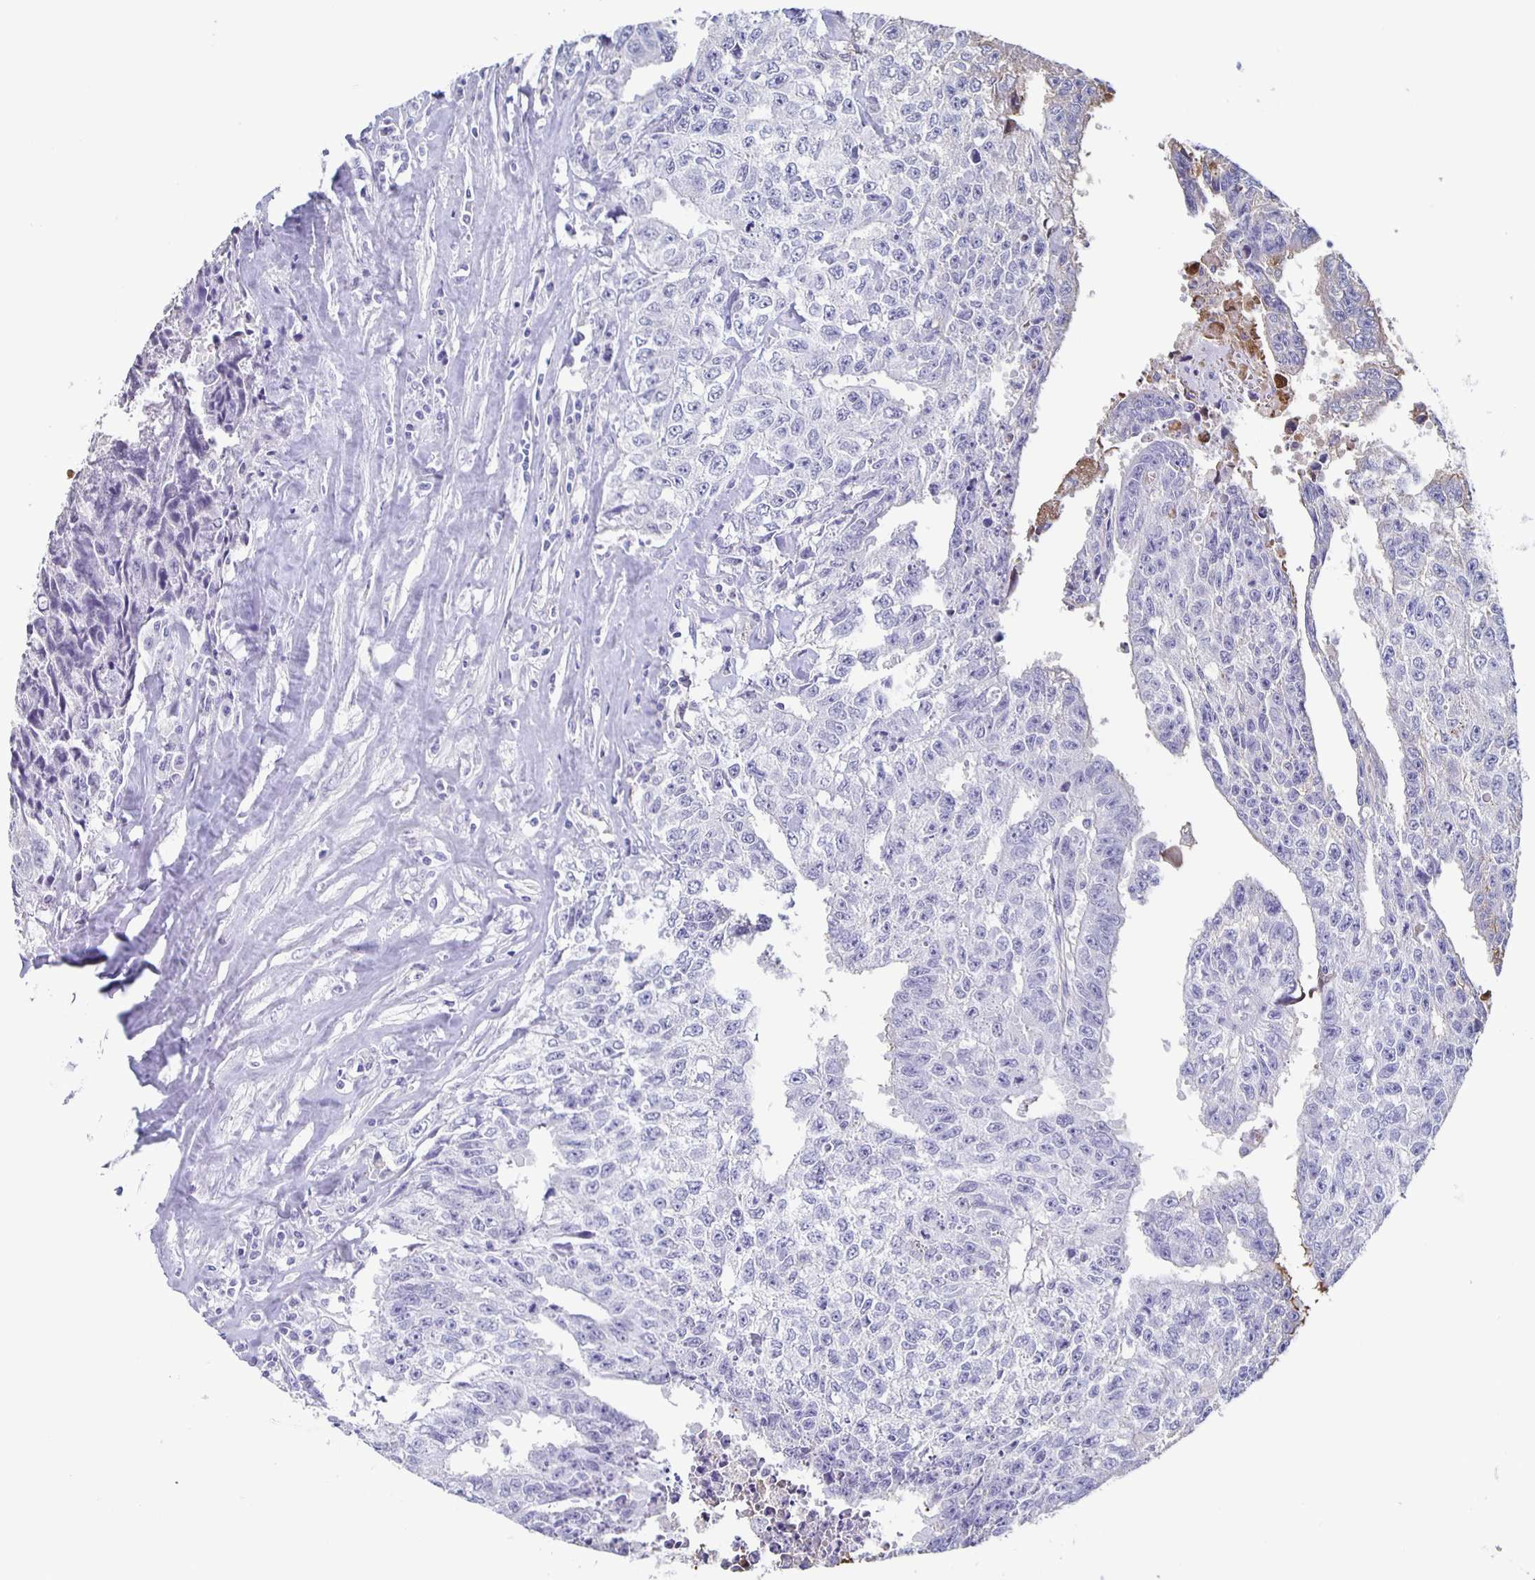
{"staining": {"intensity": "negative", "quantity": "none", "location": "none"}, "tissue": "testis cancer", "cell_type": "Tumor cells", "image_type": "cancer", "snomed": [{"axis": "morphology", "description": "Carcinoma, Embryonal, NOS"}, {"axis": "morphology", "description": "Teratoma, malignant, NOS"}, {"axis": "topography", "description": "Testis"}], "caption": "Testis cancer (teratoma (malignant)) was stained to show a protein in brown. There is no significant positivity in tumor cells.", "gene": "FGA", "patient": {"sex": "male", "age": 24}}